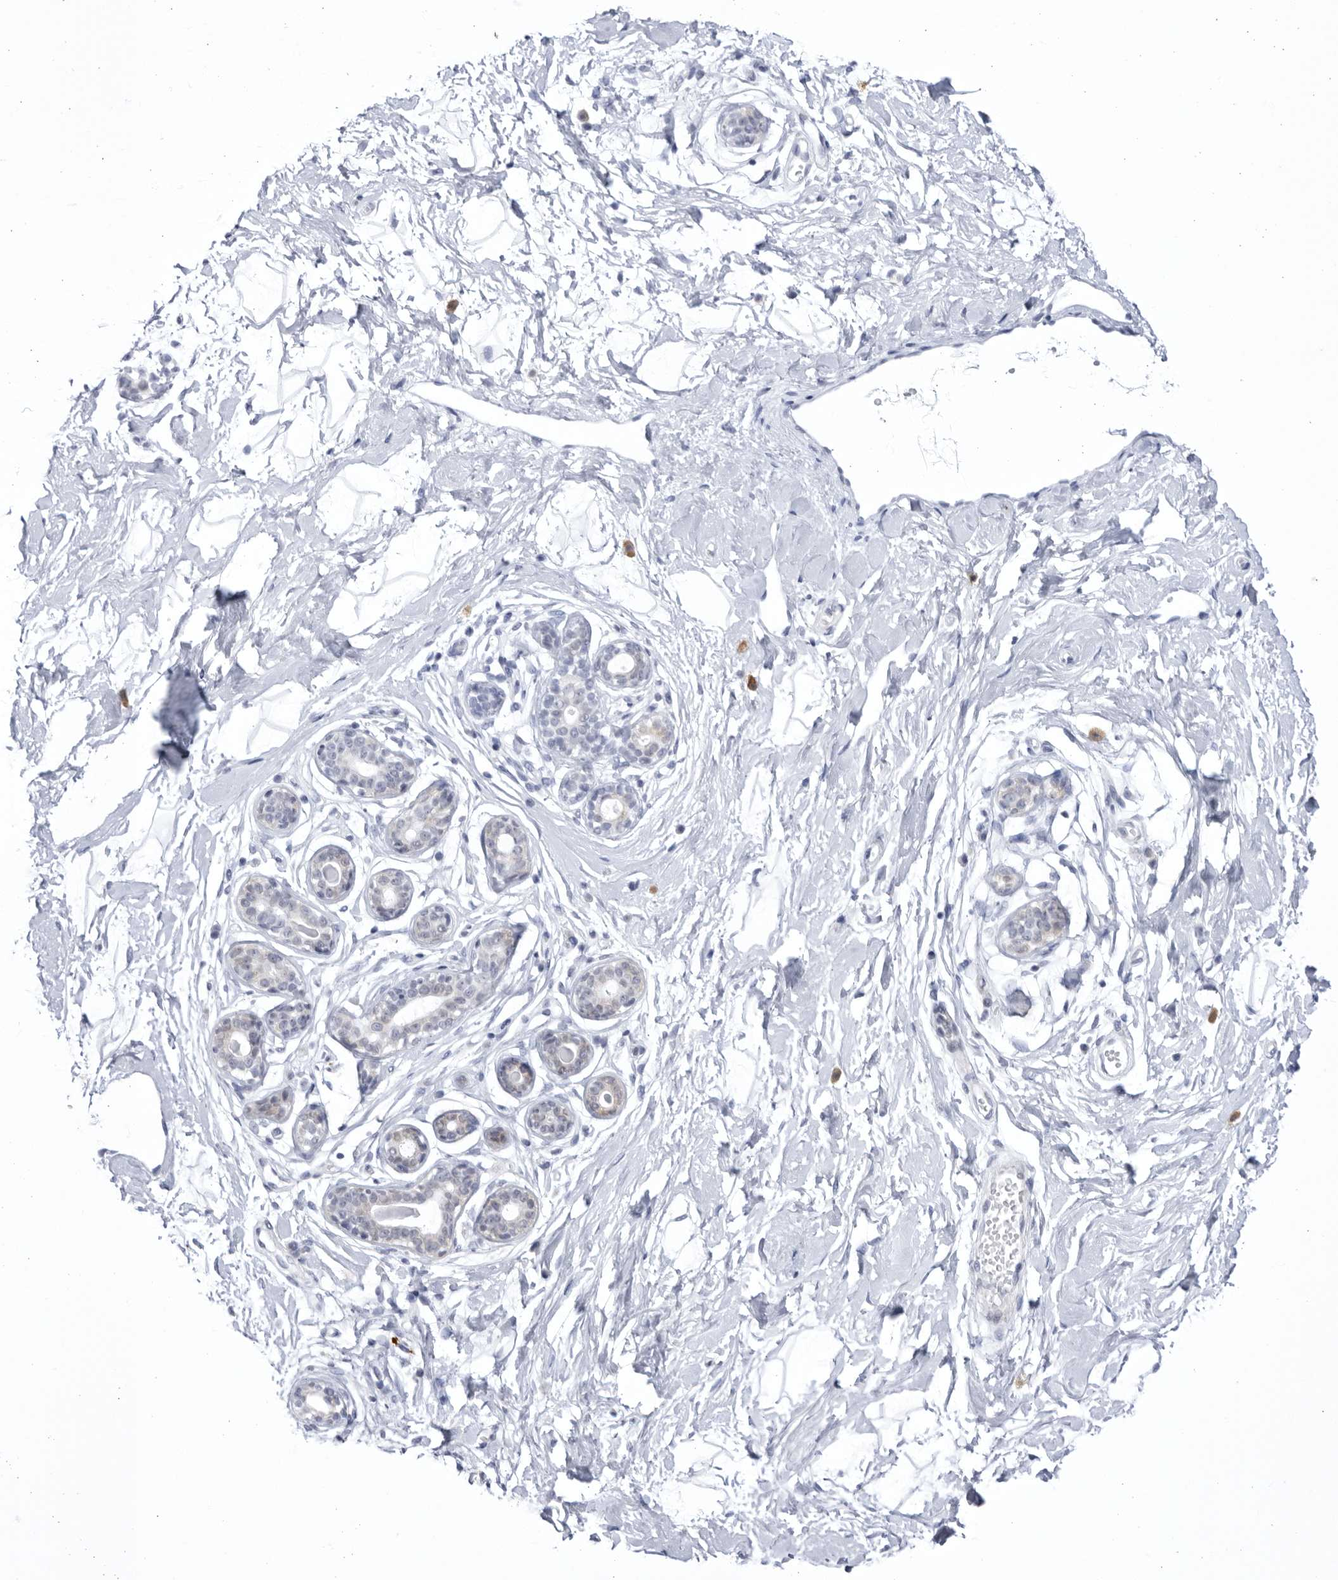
{"staining": {"intensity": "negative", "quantity": "none", "location": "none"}, "tissue": "breast", "cell_type": "Adipocytes", "image_type": "normal", "snomed": [{"axis": "morphology", "description": "Normal tissue, NOS"}, {"axis": "morphology", "description": "Adenoma, NOS"}, {"axis": "topography", "description": "Breast"}], "caption": "Immunohistochemistry of normal human breast displays no staining in adipocytes. (DAB (3,3'-diaminobenzidine) immunohistochemistry with hematoxylin counter stain).", "gene": "CCDC181", "patient": {"sex": "female", "age": 23}}